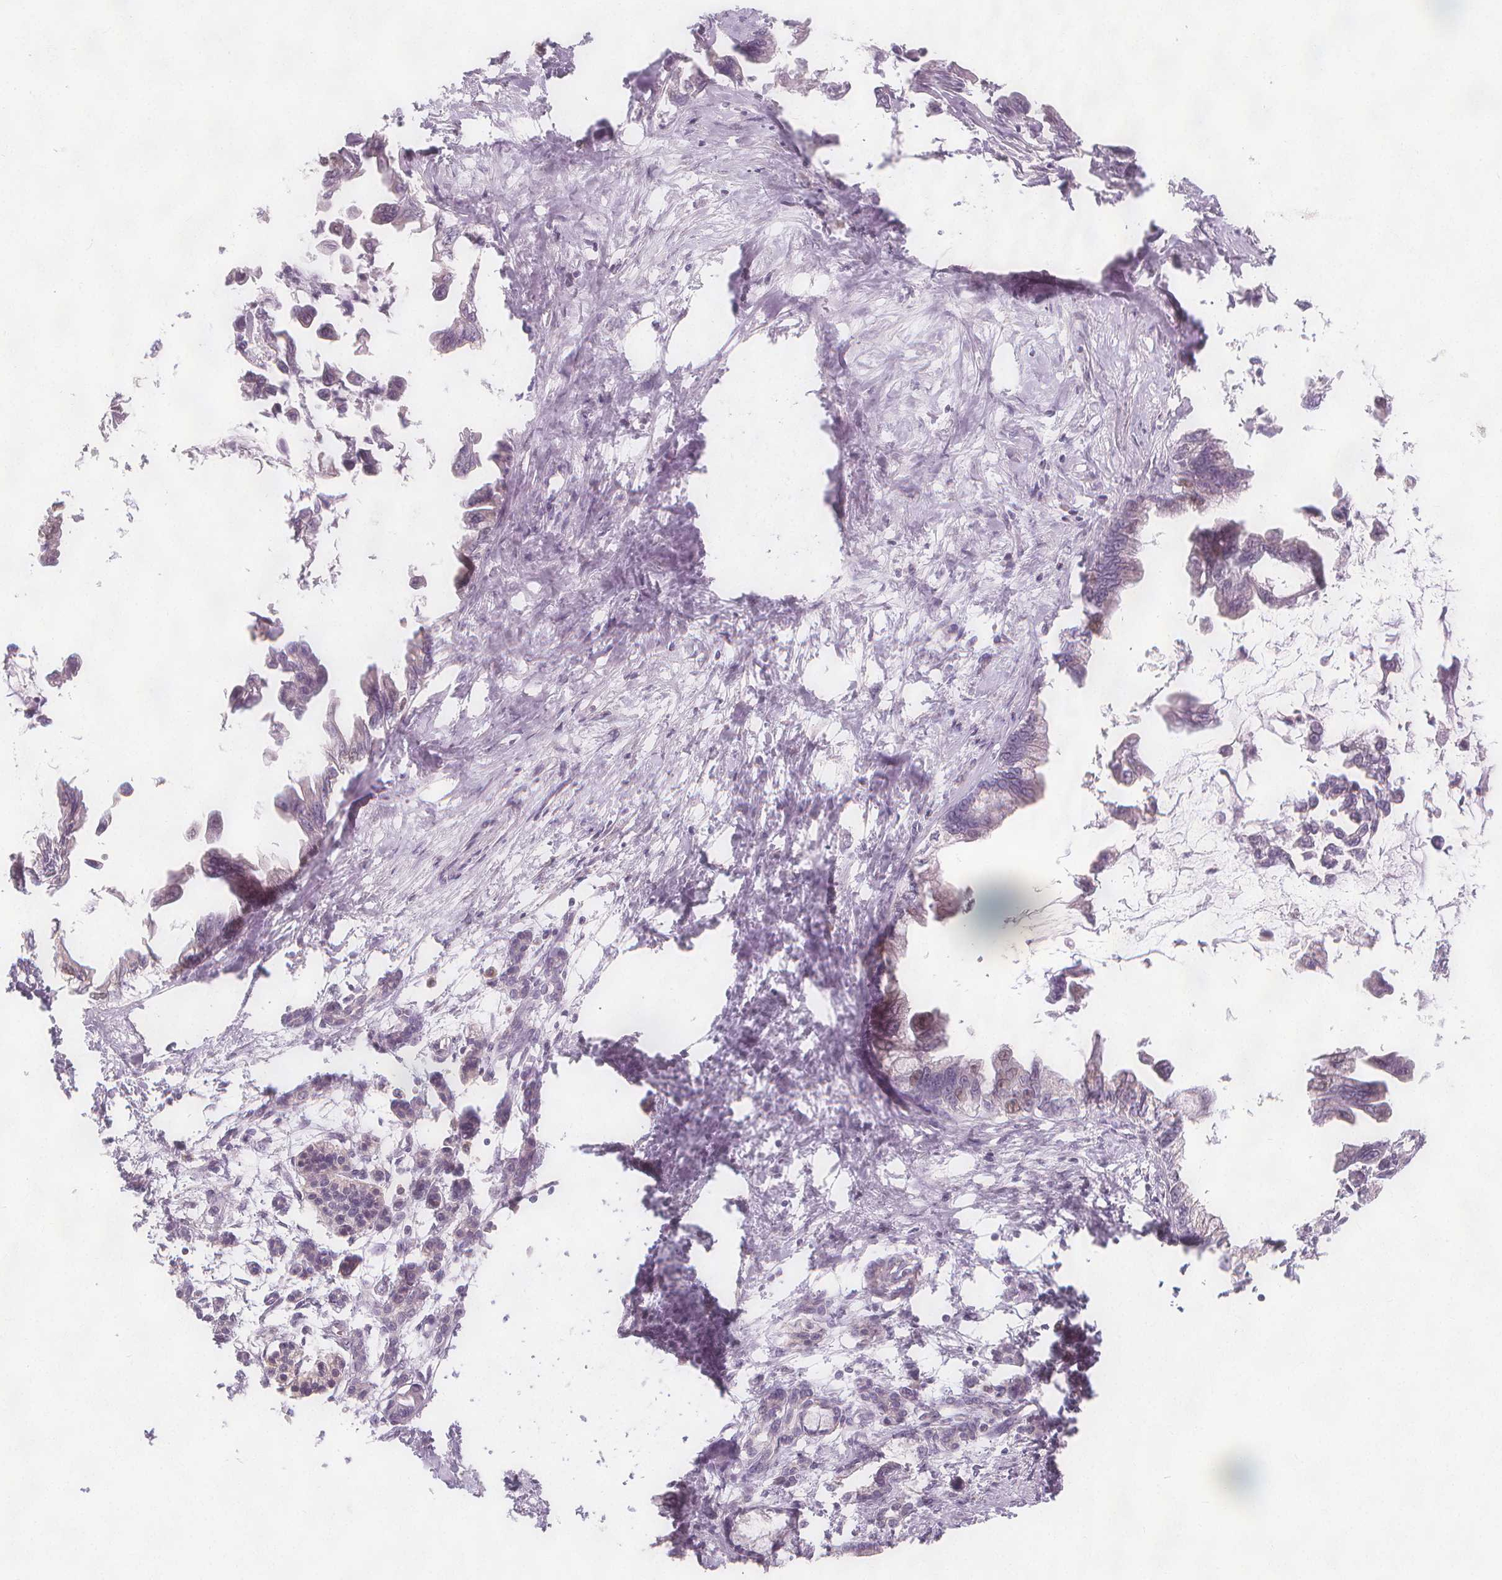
{"staining": {"intensity": "negative", "quantity": "none", "location": "none"}, "tissue": "pancreatic cancer", "cell_type": "Tumor cells", "image_type": "cancer", "snomed": [{"axis": "morphology", "description": "Adenocarcinoma, NOS"}, {"axis": "topography", "description": "Pancreas"}], "caption": "Tumor cells are negative for brown protein staining in pancreatic cancer.", "gene": "TIPIN", "patient": {"sex": "male", "age": 61}}